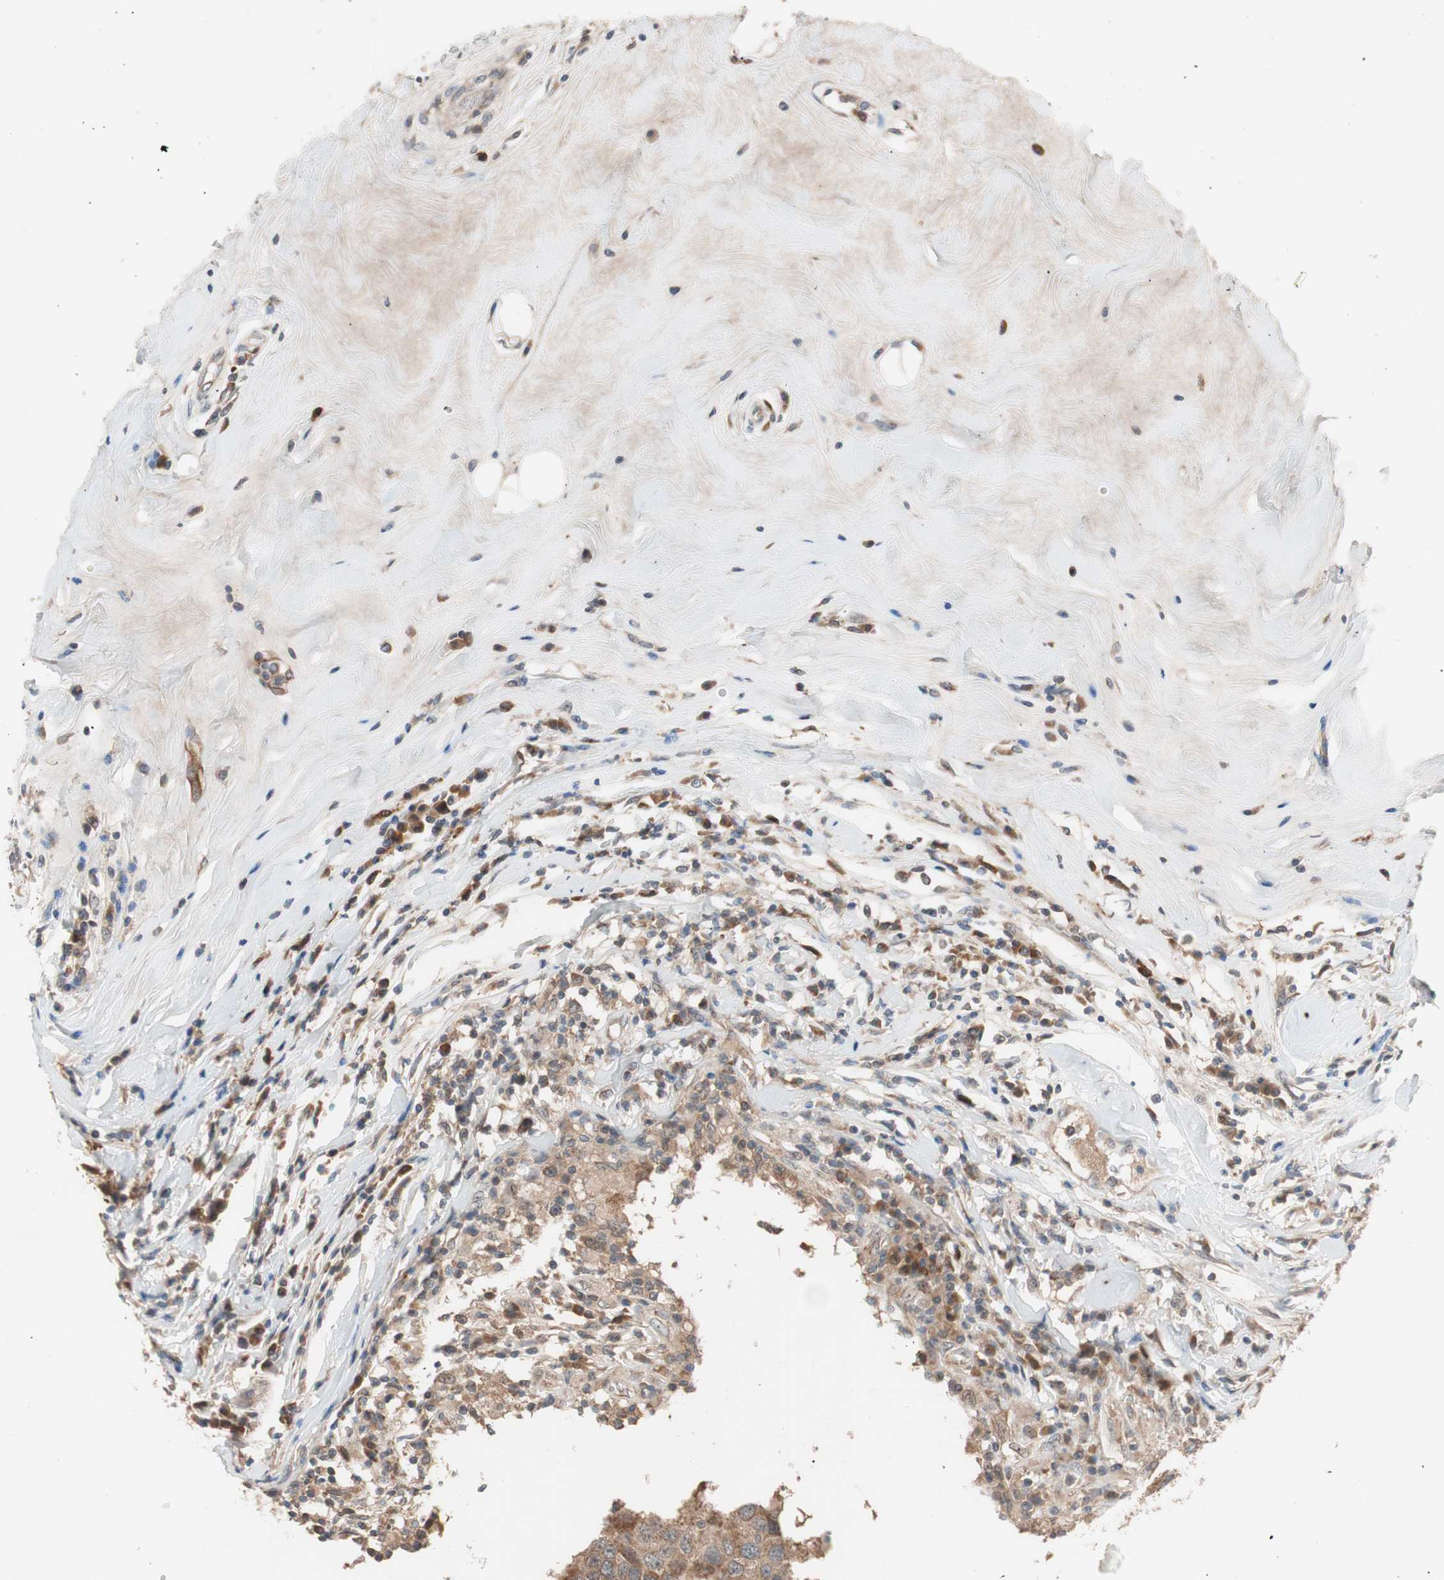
{"staining": {"intensity": "moderate", "quantity": ">75%", "location": "cytoplasmic/membranous"}, "tissue": "breast cancer", "cell_type": "Tumor cells", "image_type": "cancer", "snomed": [{"axis": "morphology", "description": "Duct carcinoma"}, {"axis": "topography", "description": "Breast"}], "caption": "Brown immunohistochemical staining in breast cancer (infiltrating ductal carcinoma) shows moderate cytoplasmic/membranous expression in about >75% of tumor cells.", "gene": "HMBS", "patient": {"sex": "female", "age": 27}}